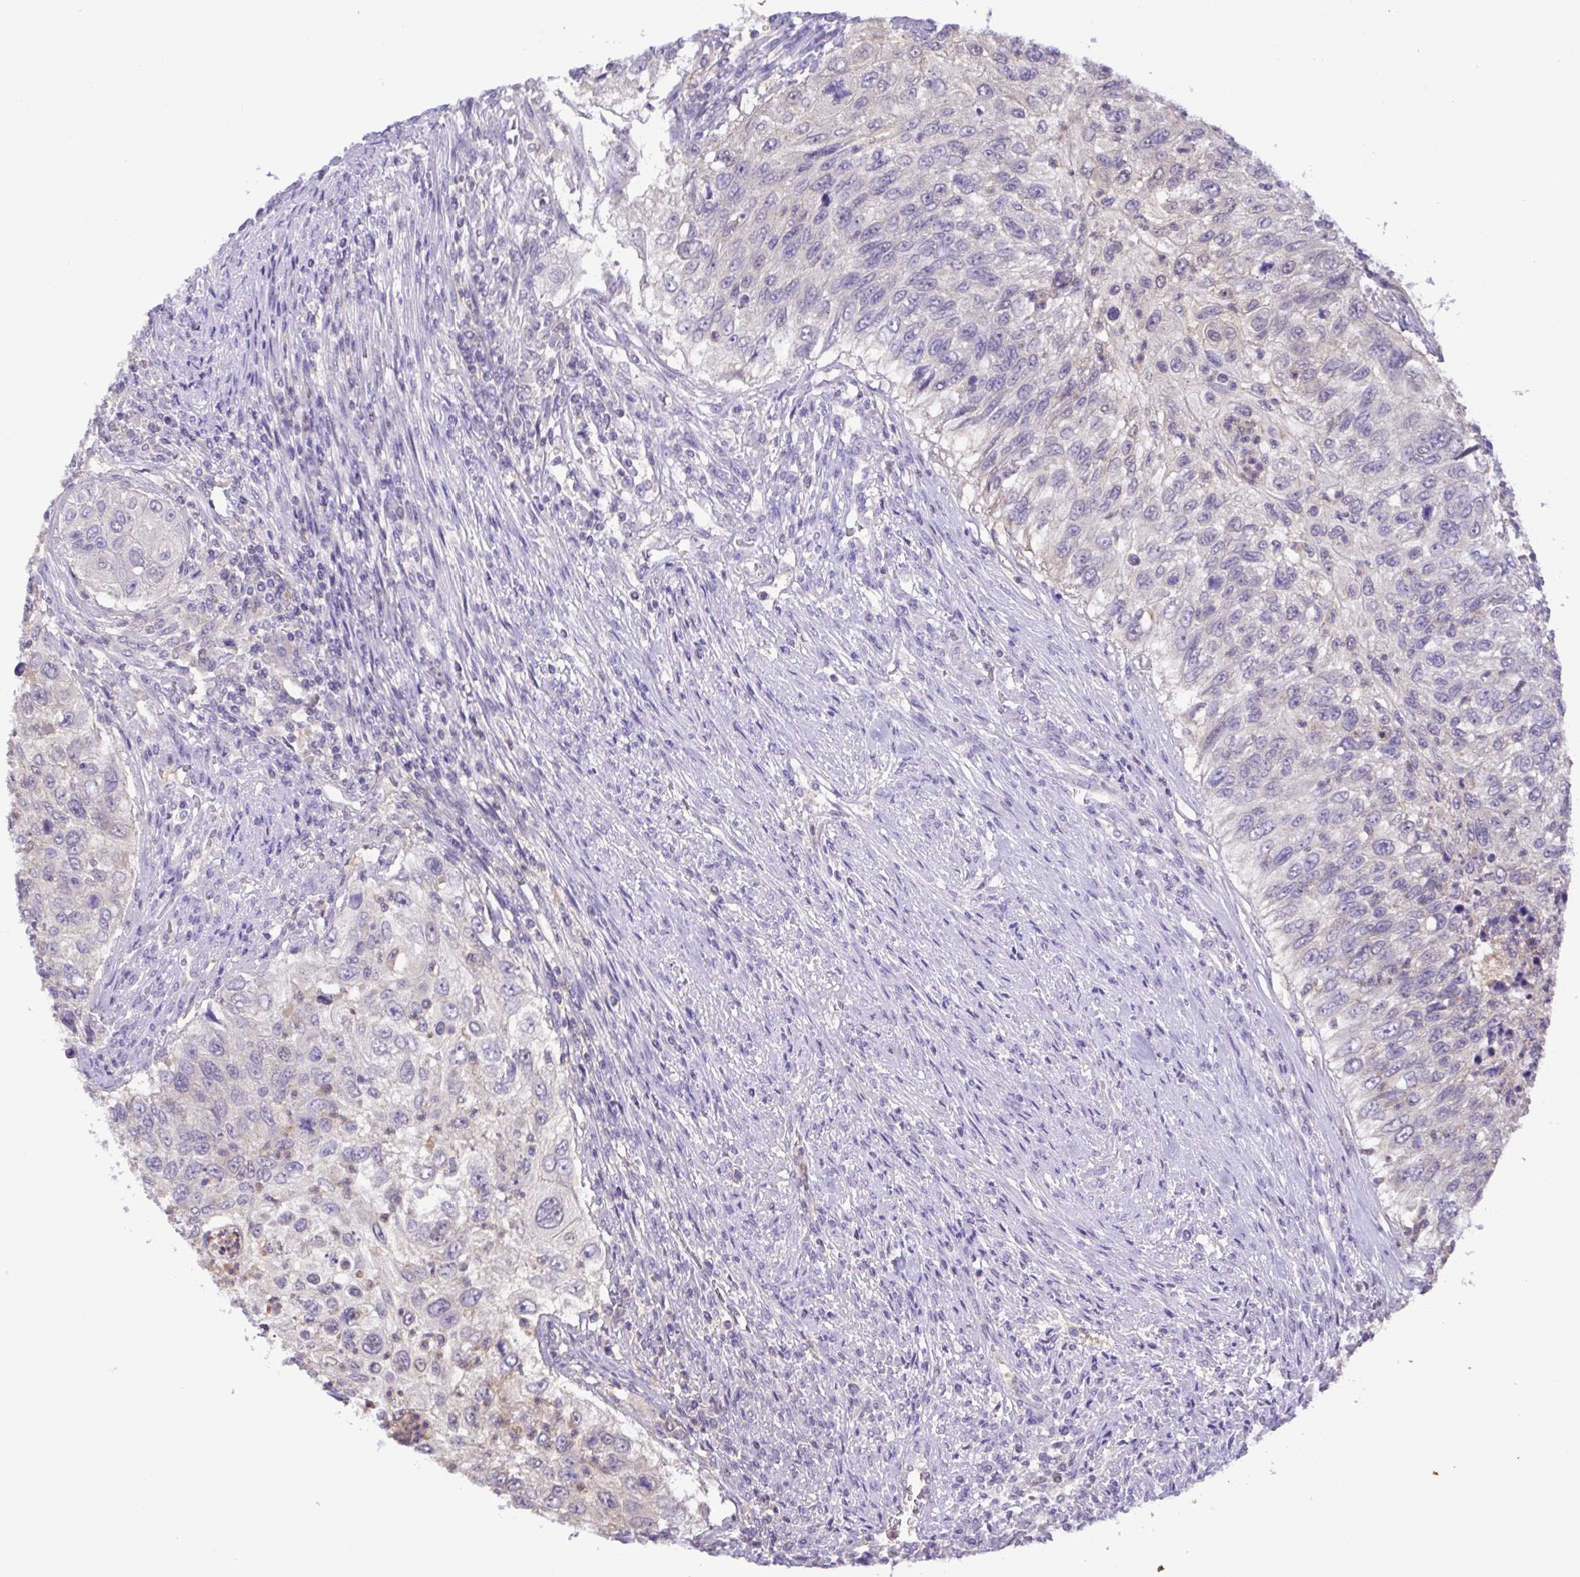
{"staining": {"intensity": "negative", "quantity": "none", "location": "none"}, "tissue": "urothelial cancer", "cell_type": "Tumor cells", "image_type": "cancer", "snomed": [{"axis": "morphology", "description": "Urothelial carcinoma, High grade"}, {"axis": "topography", "description": "Urinary bladder"}], "caption": "Tumor cells show no significant protein expression in urothelial carcinoma (high-grade). The staining is performed using DAB (3,3'-diaminobenzidine) brown chromogen with nuclei counter-stained in using hematoxylin.", "gene": "LDHC", "patient": {"sex": "female", "age": 60}}